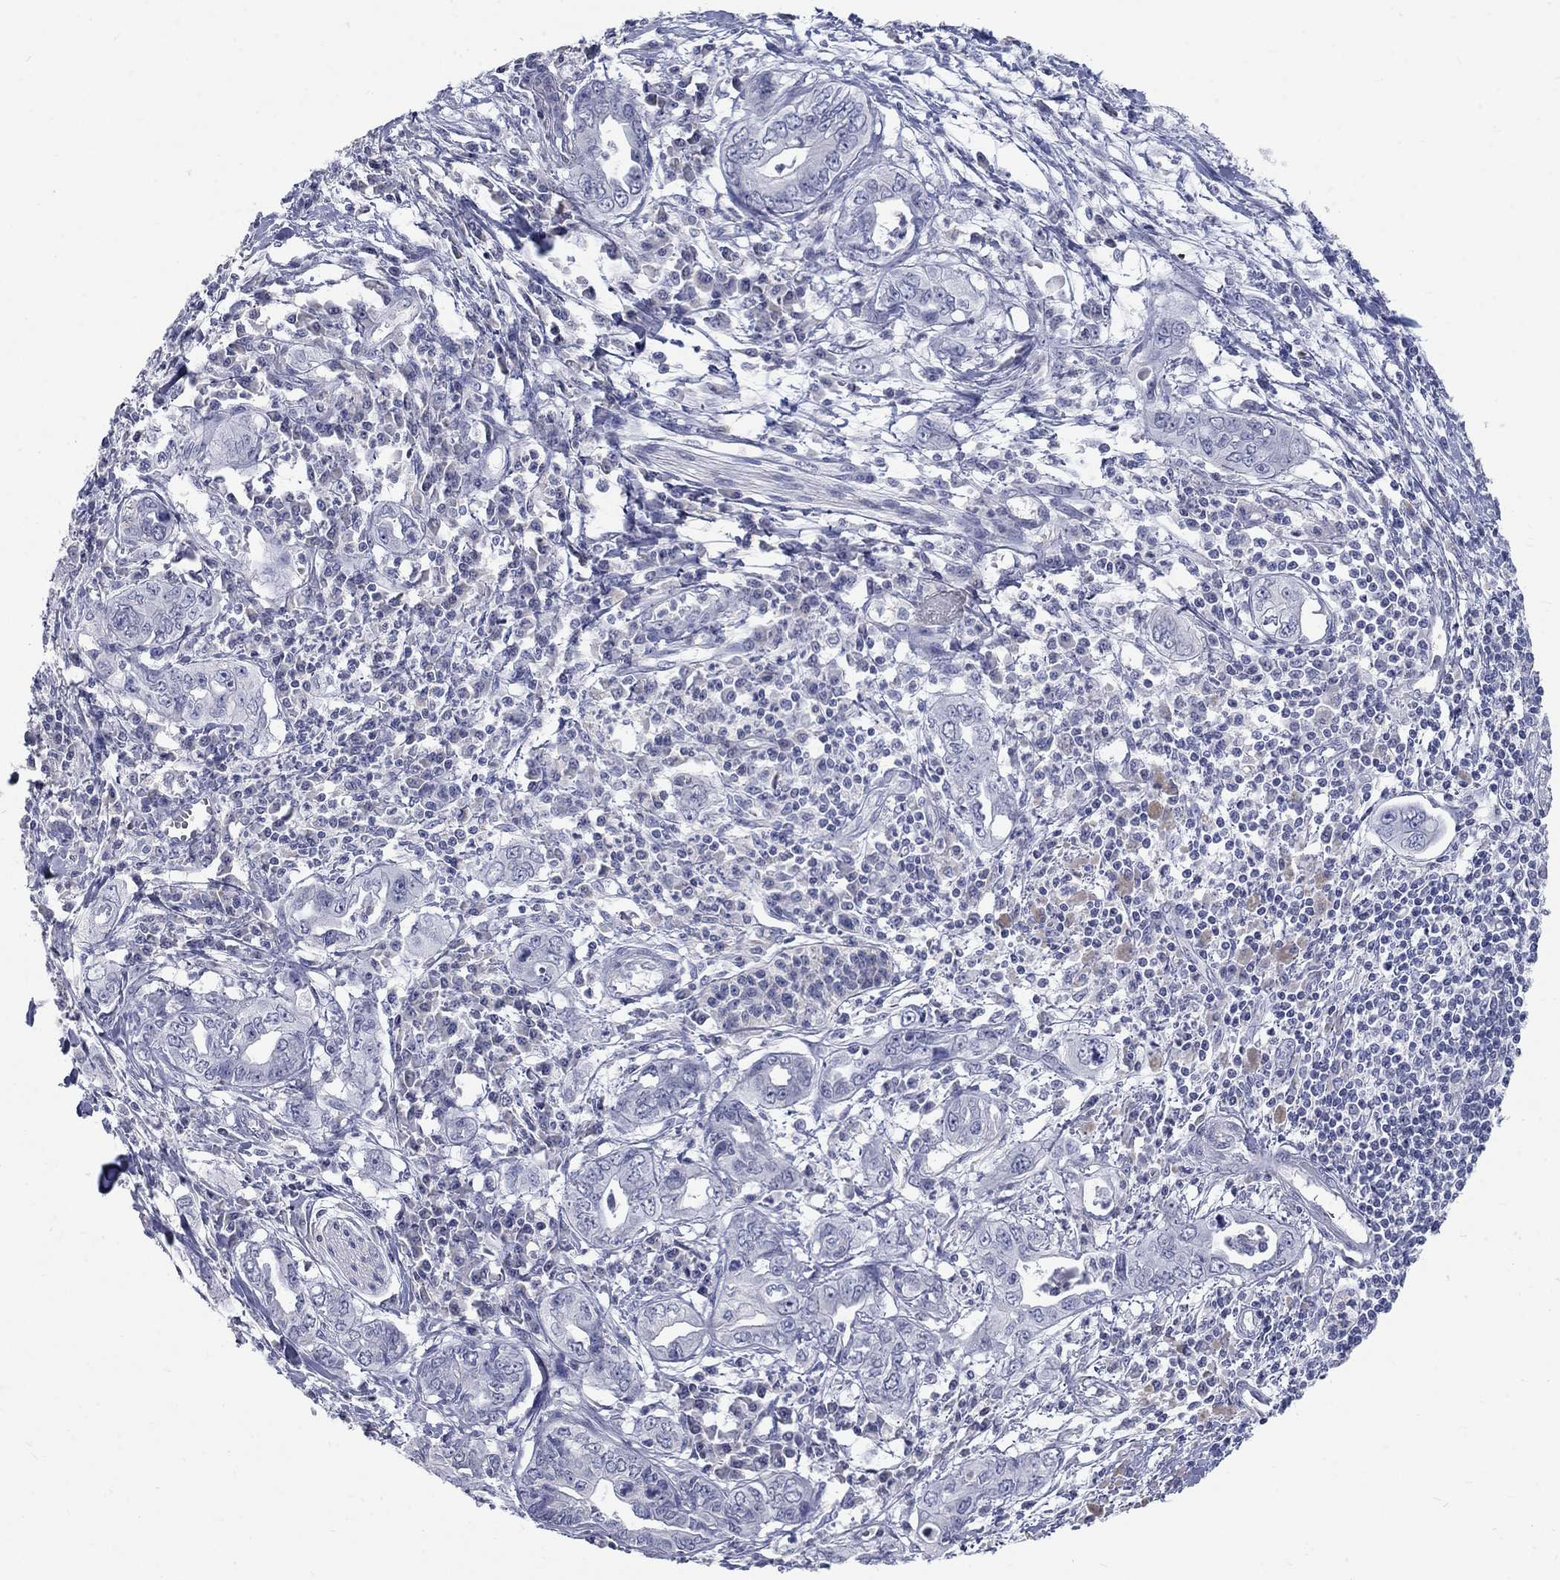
{"staining": {"intensity": "negative", "quantity": "none", "location": "none"}, "tissue": "pancreatic cancer", "cell_type": "Tumor cells", "image_type": "cancer", "snomed": [{"axis": "morphology", "description": "Adenocarcinoma, NOS"}, {"axis": "topography", "description": "Pancreas"}], "caption": "This image is of pancreatic adenocarcinoma stained with immunohistochemistry to label a protein in brown with the nuclei are counter-stained blue. There is no staining in tumor cells. The staining was performed using DAB to visualize the protein expression in brown, while the nuclei were stained in blue with hematoxylin (Magnification: 20x).", "gene": "PTH1R", "patient": {"sex": "male", "age": 68}}